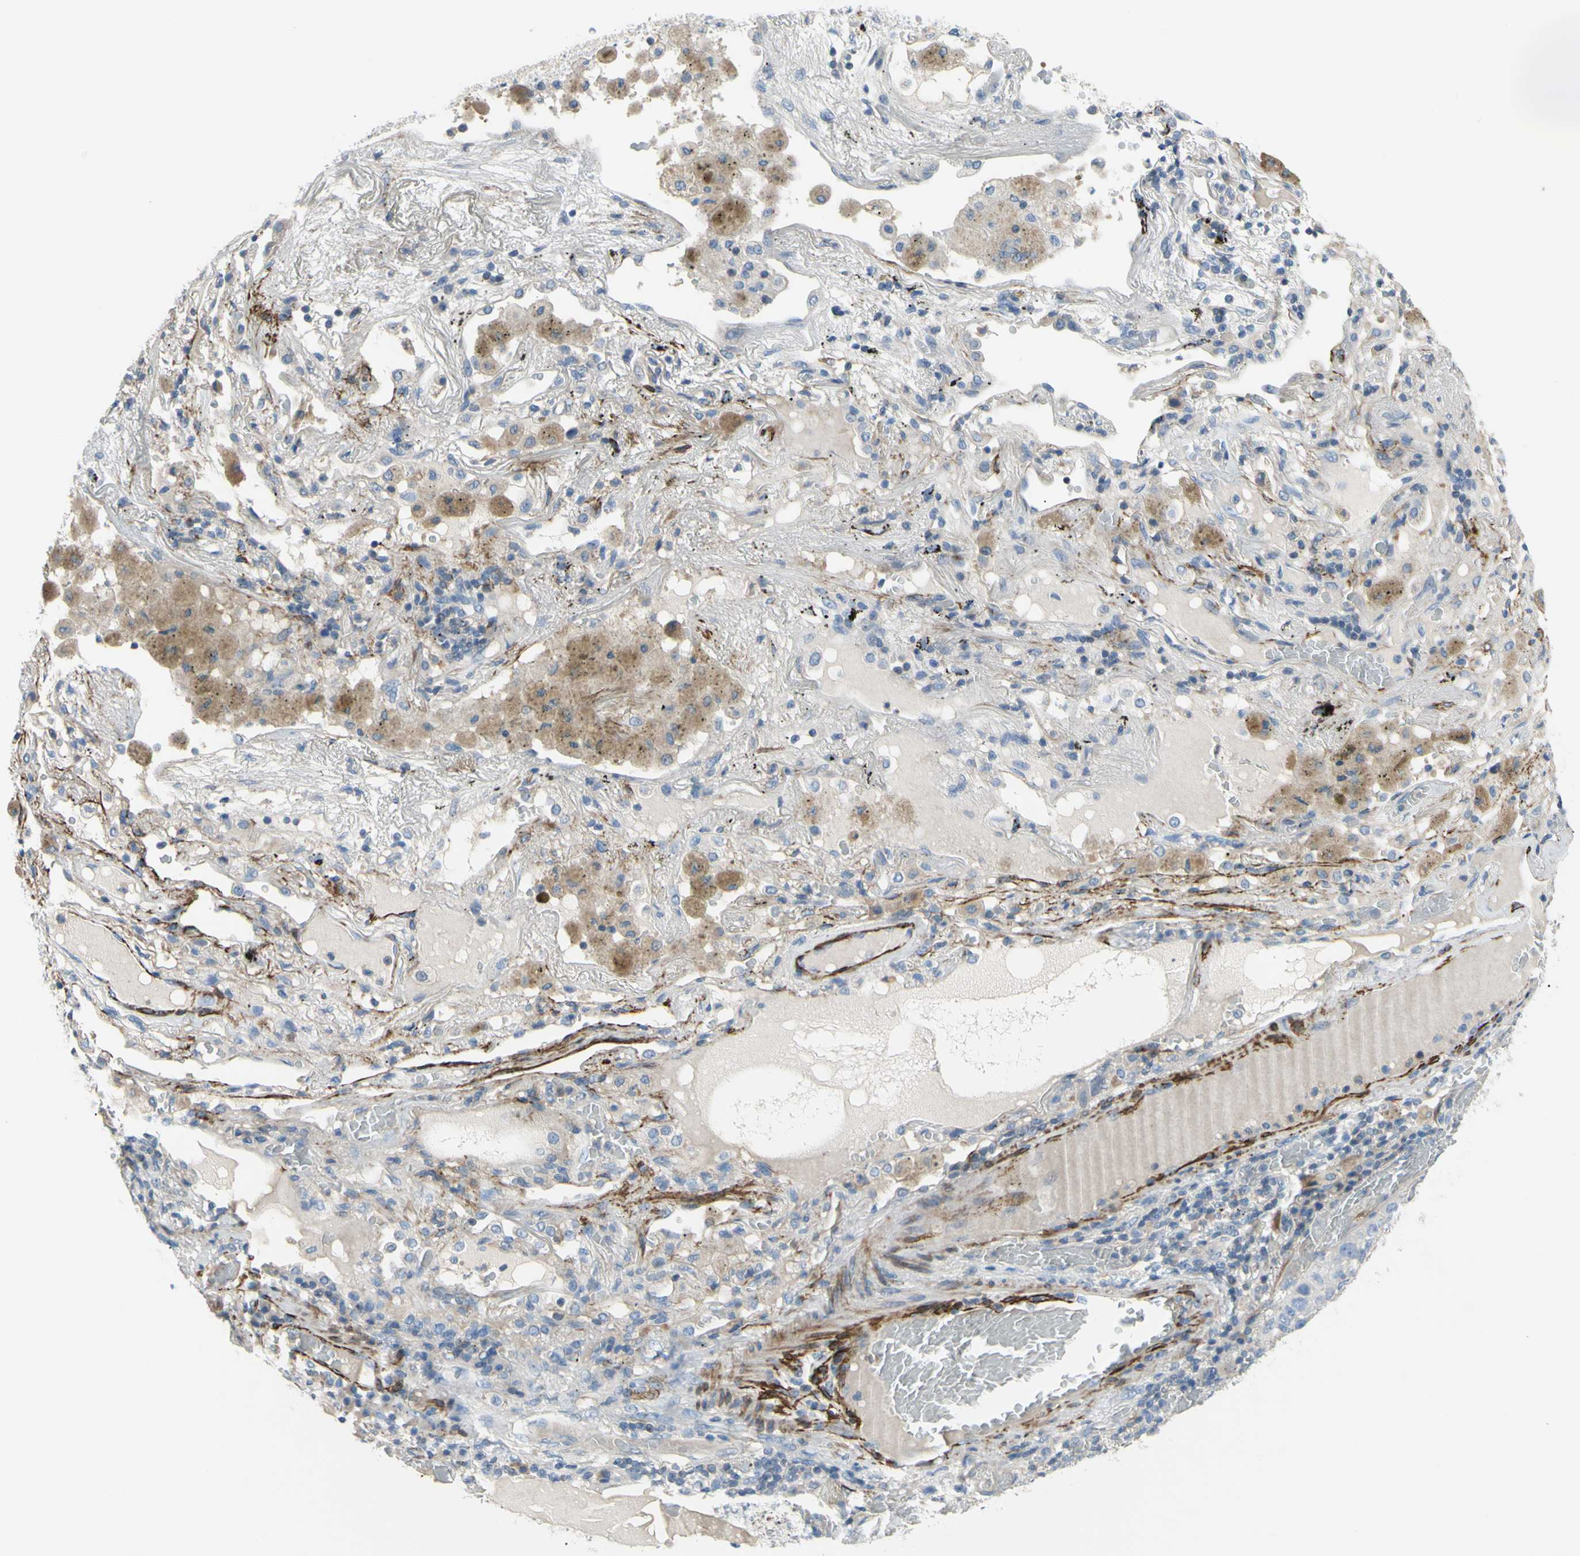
{"staining": {"intensity": "negative", "quantity": "none", "location": "none"}, "tissue": "lung cancer", "cell_type": "Tumor cells", "image_type": "cancer", "snomed": [{"axis": "morphology", "description": "Squamous cell carcinoma, NOS"}, {"axis": "topography", "description": "Lung"}], "caption": "Immunohistochemistry (IHC) of human lung squamous cell carcinoma demonstrates no positivity in tumor cells.", "gene": "PRRG2", "patient": {"sex": "male", "age": 57}}